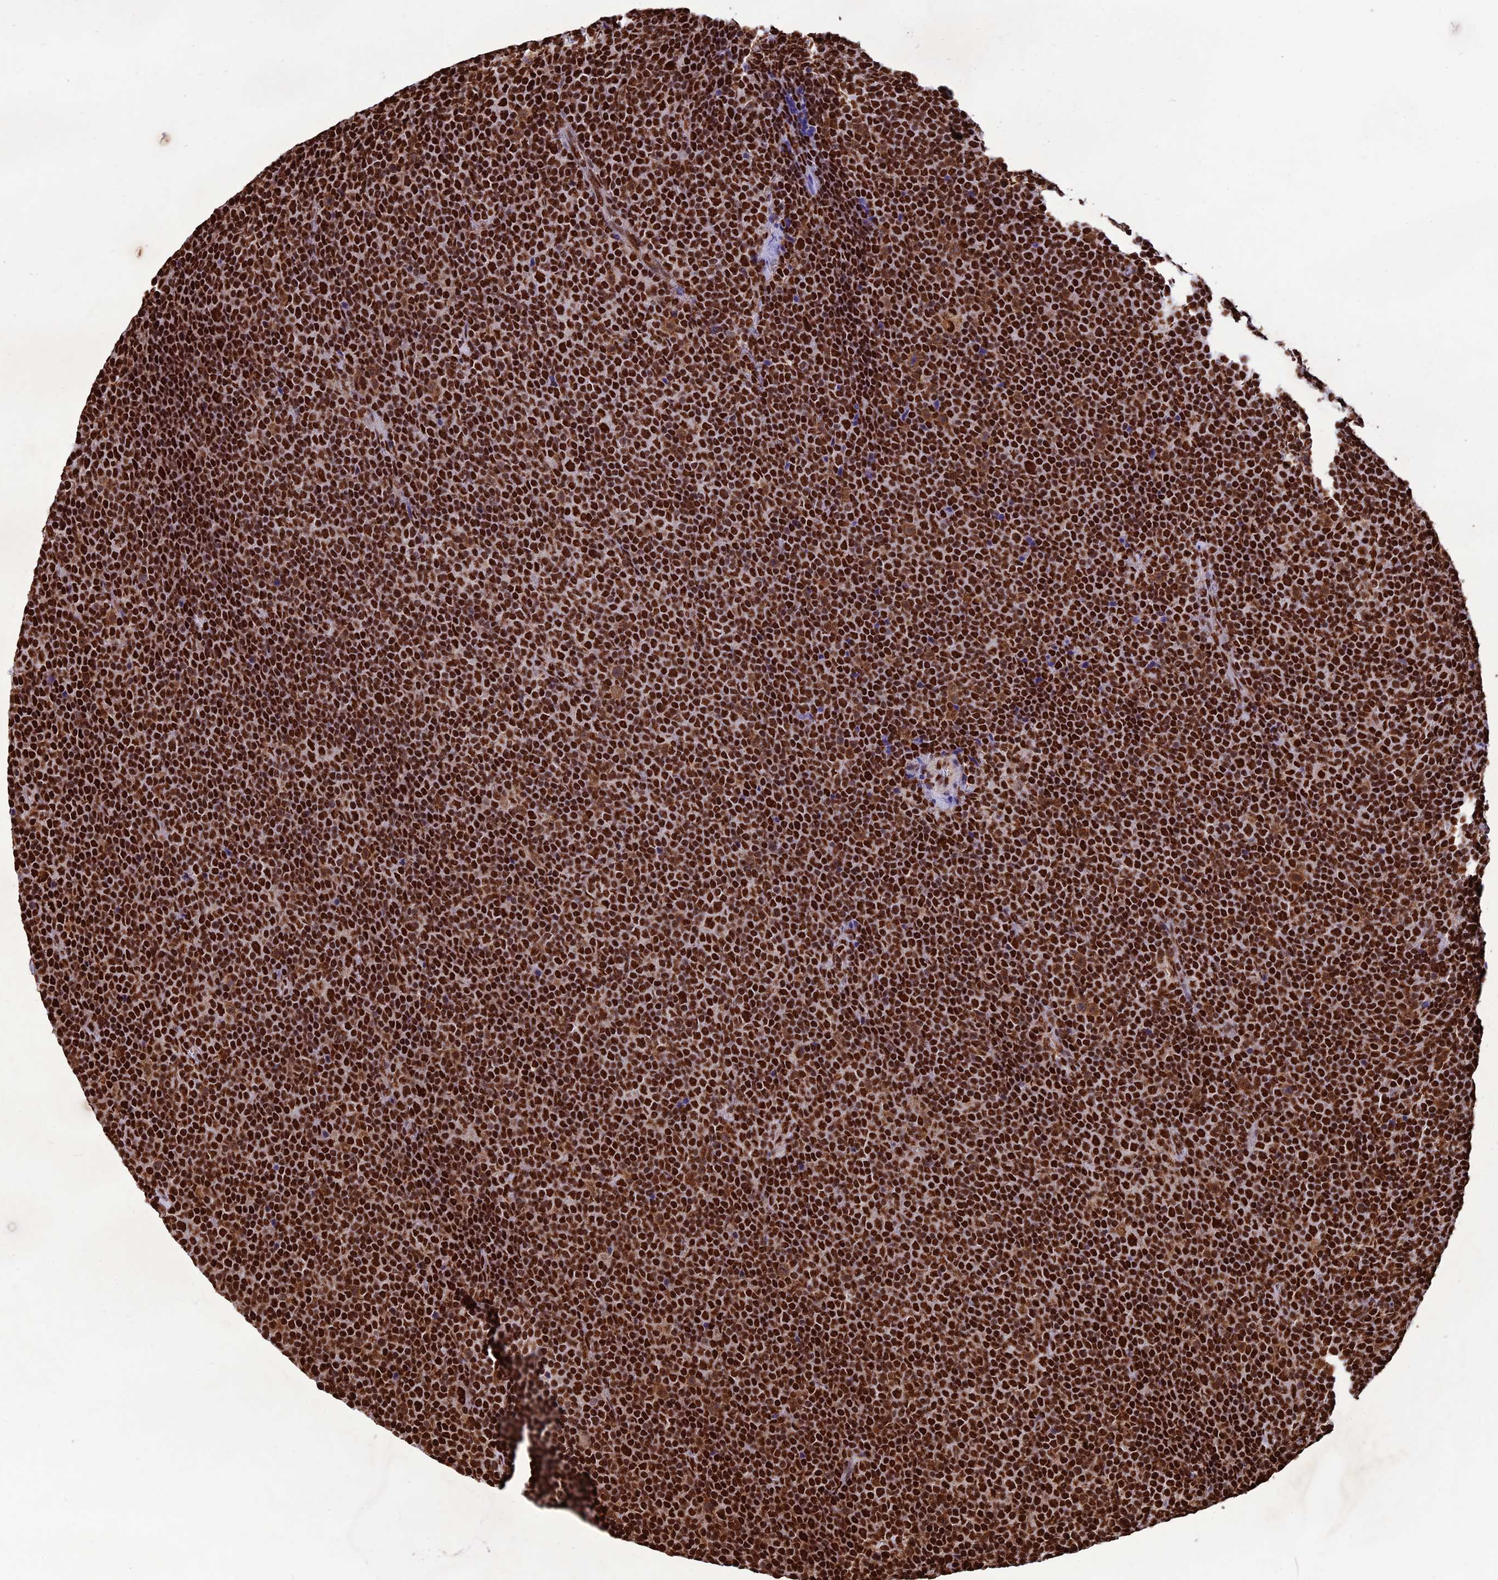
{"staining": {"intensity": "strong", "quantity": ">75%", "location": "nuclear"}, "tissue": "lymphoma", "cell_type": "Tumor cells", "image_type": "cancer", "snomed": [{"axis": "morphology", "description": "Malignant lymphoma, non-Hodgkin's type, Low grade"}, {"axis": "topography", "description": "Lymph node"}], "caption": "Immunohistochemical staining of malignant lymphoma, non-Hodgkin's type (low-grade) displays high levels of strong nuclear protein expression in approximately >75% of tumor cells.", "gene": "INO80E", "patient": {"sex": "female", "age": 67}}